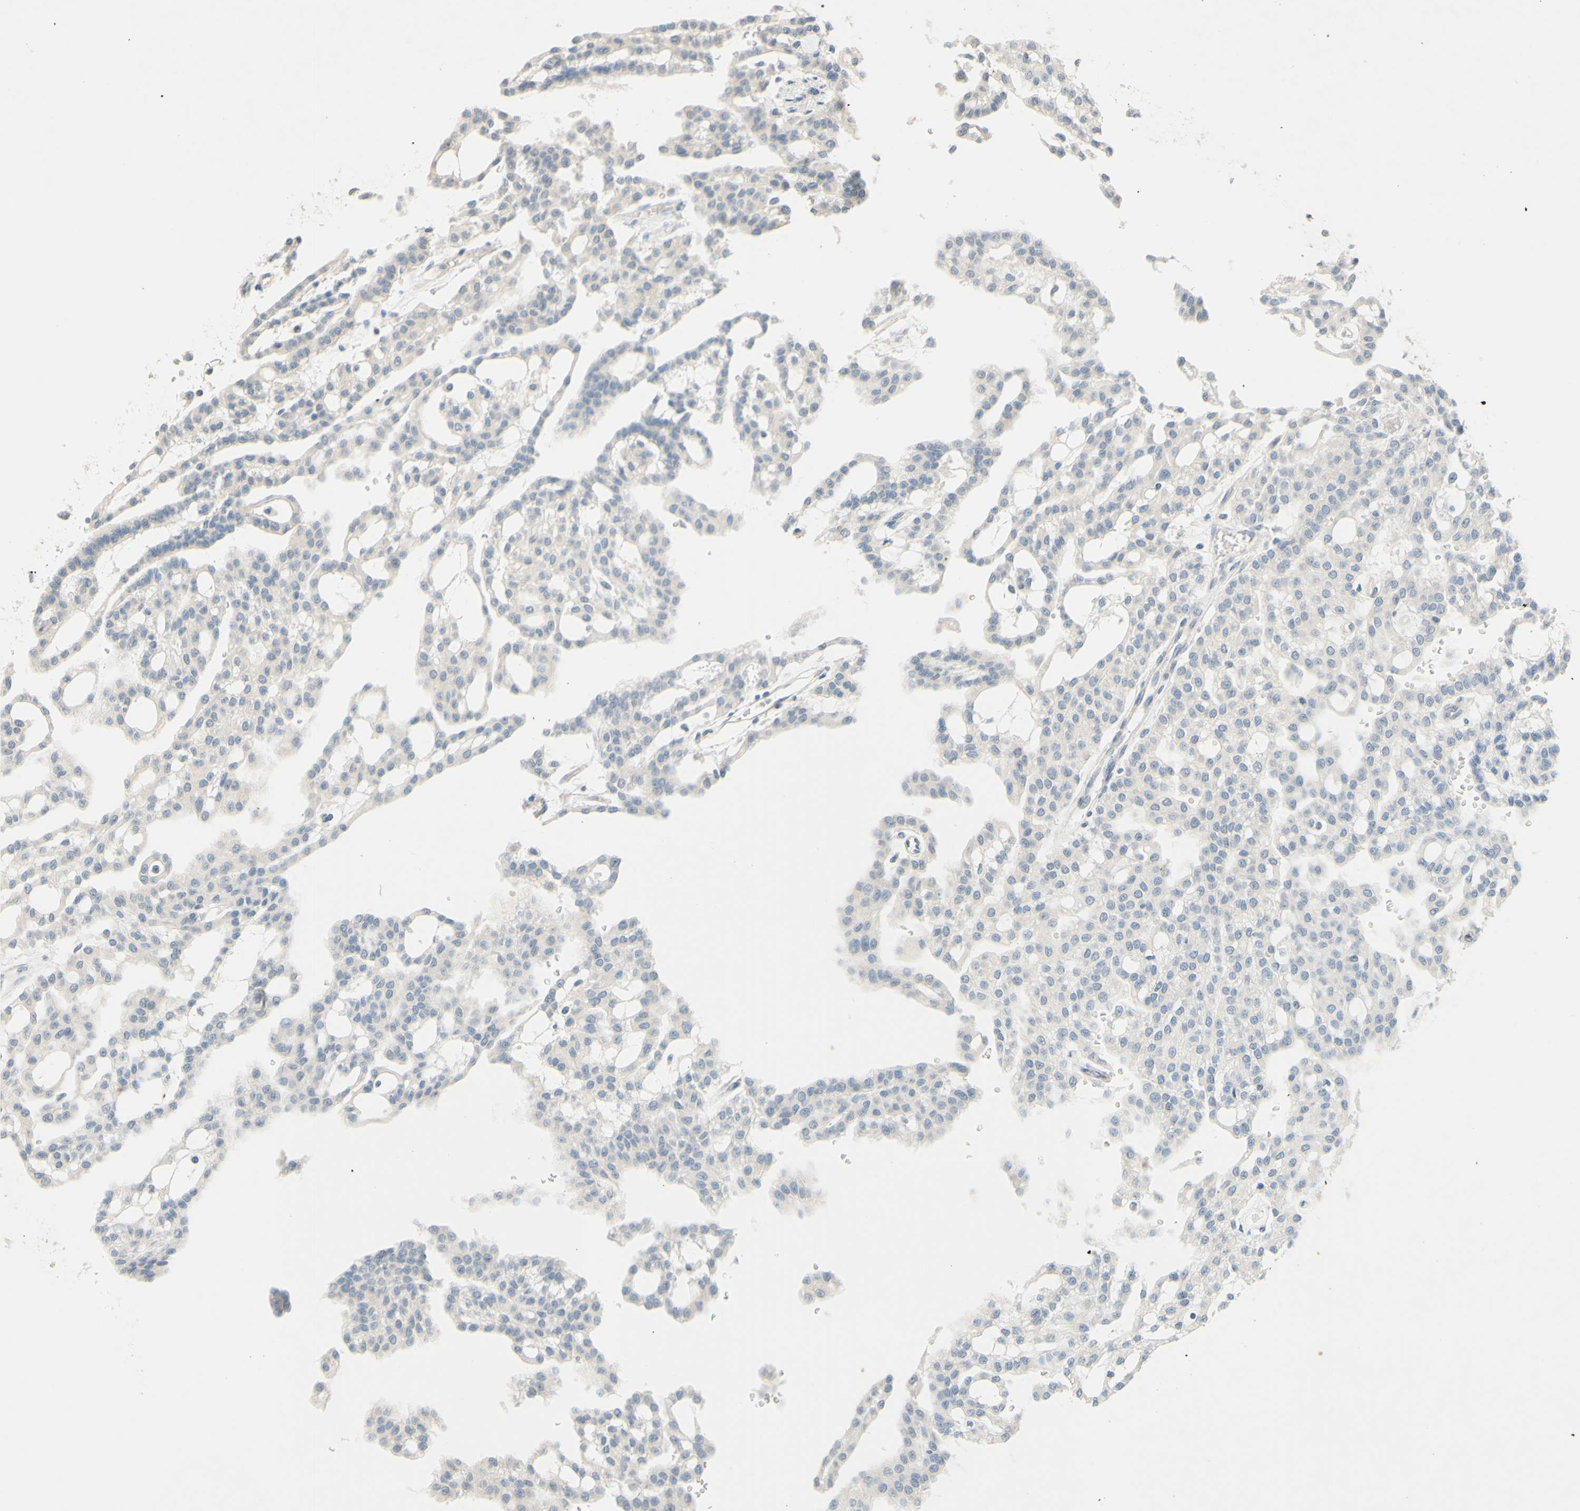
{"staining": {"intensity": "weak", "quantity": "25%-75%", "location": "cytoplasmic/membranous"}, "tissue": "renal cancer", "cell_type": "Tumor cells", "image_type": "cancer", "snomed": [{"axis": "morphology", "description": "Adenocarcinoma, NOS"}, {"axis": "topography", "description": "Kidney"}], "caption": "Immunohistochemistry (IHC) (DAB) staining of human renal cancer exhibits weak cytoplasmic/membranous protein positivity in approximately 25%-75% of tumor cells.", "gene": "MAG", "patient": {"sex": "male", "age": 63}}